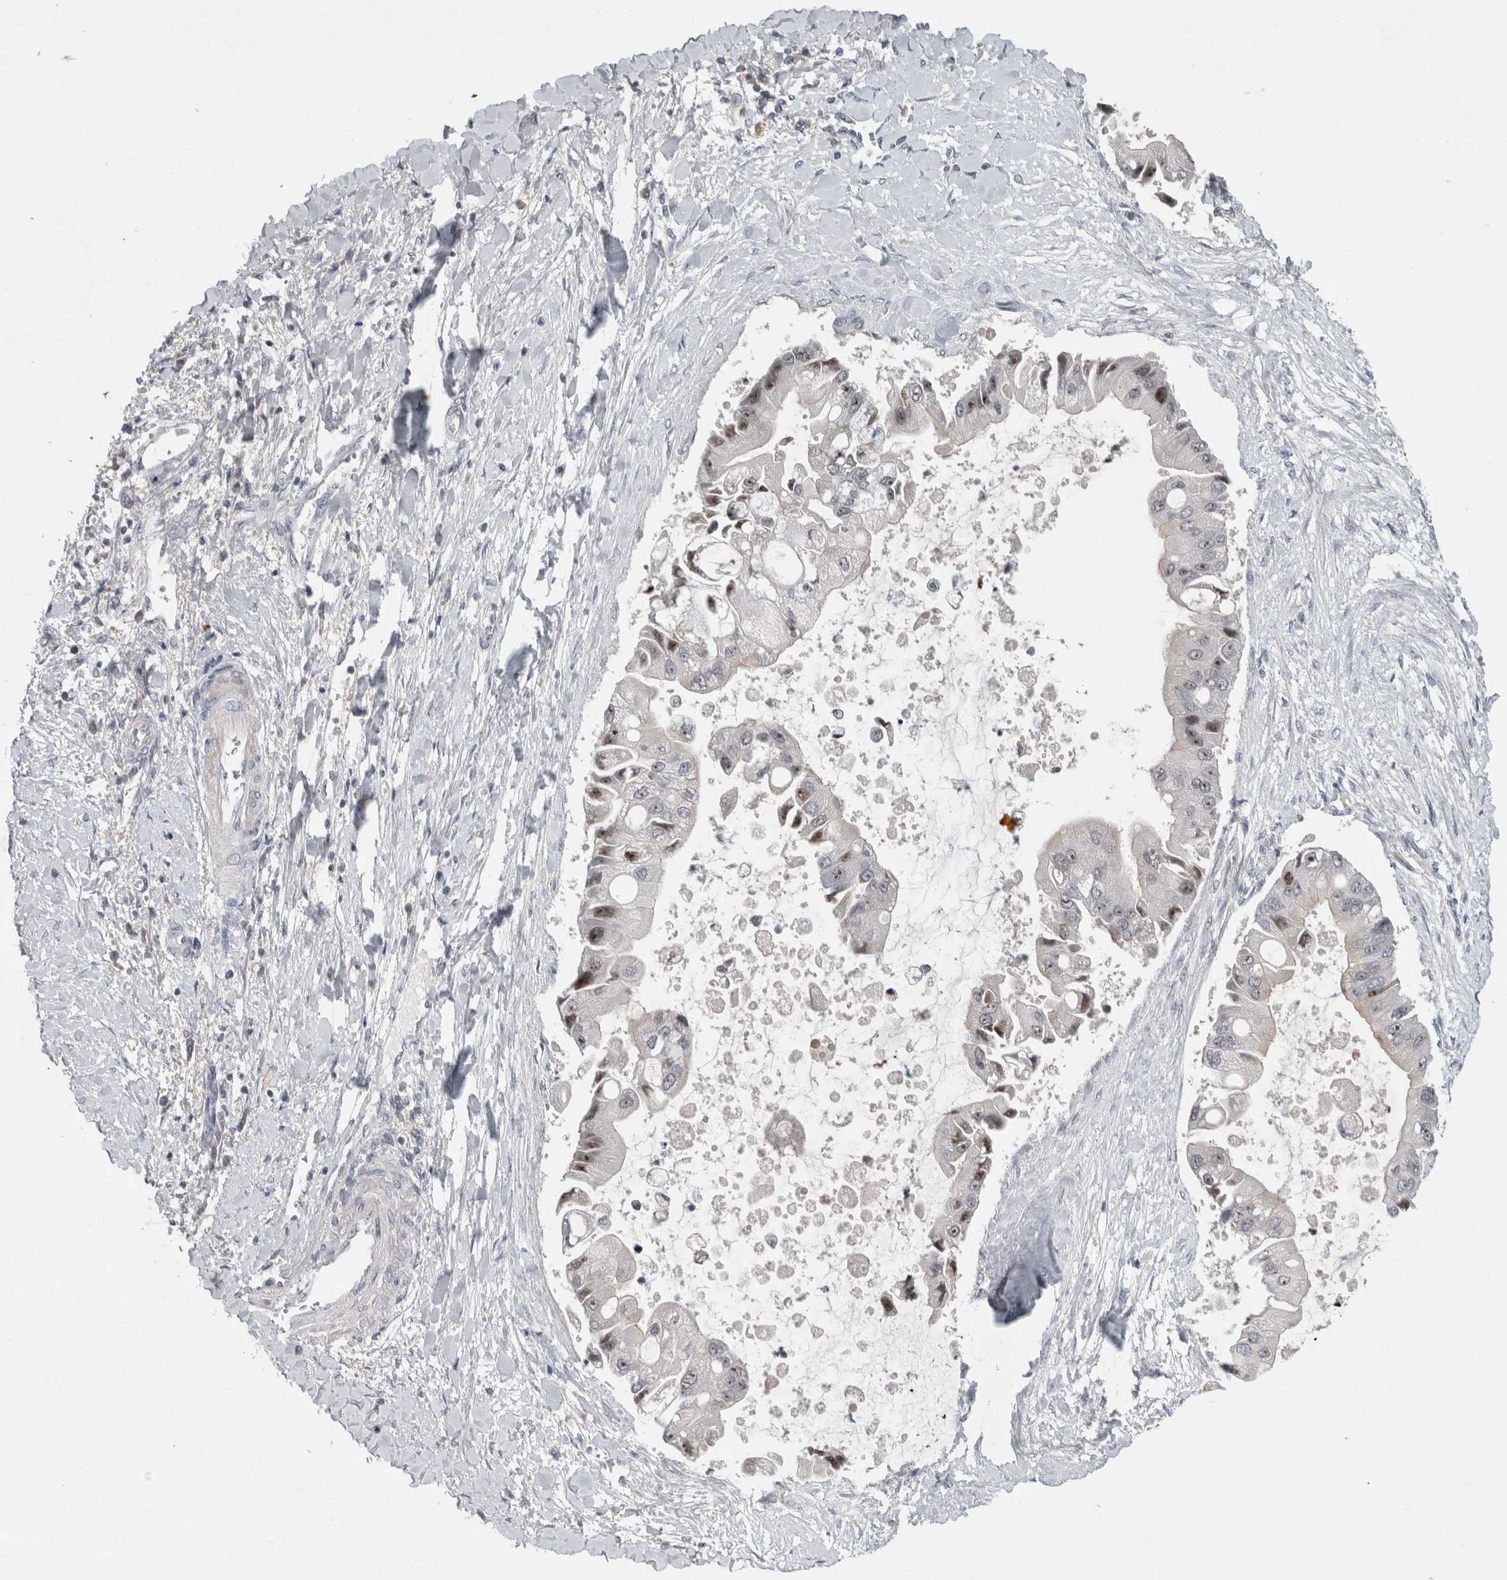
{"staining": {"intensity": "moderate", "quantity": ">75%", "location": "nuclear"}, "tissue": "liver cancer", "cell_type": "Tumor cells", "image_type": "cancer", "snomed": [{"axis": "morphology", "description": "Cholangiocarcinoma"}, {"axis": "topography", "description": "Liver"}], "caption": "There is medium levels of moderate nuclear expression in tumor cells of liver cholangiocarcinoma, as demonstrated by immunohistochemical staining (brown color).", "gene": "RBM28", "patient": {"sex": "male", "age": 50}}